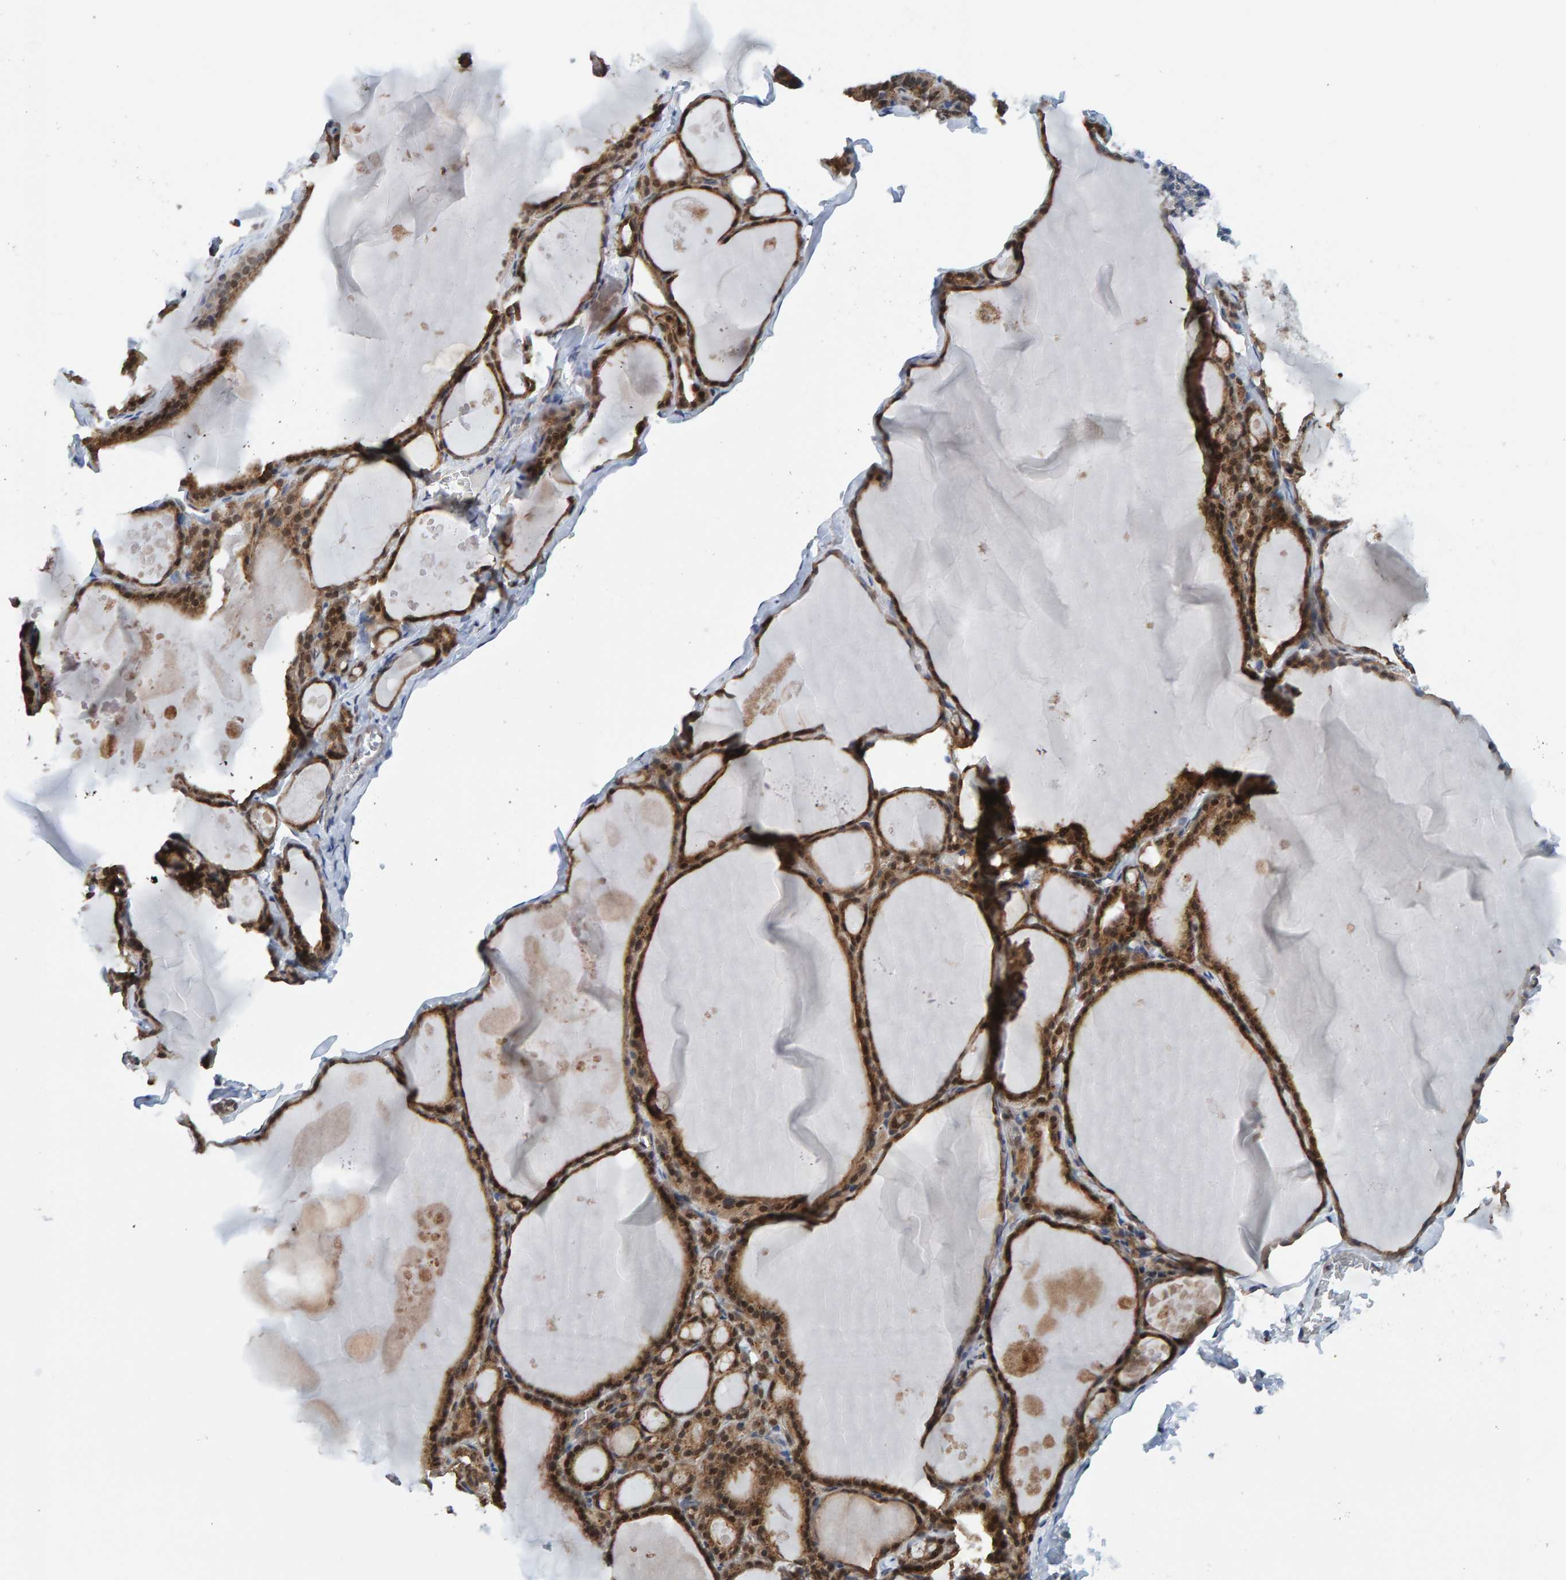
{"staining": {"intensity": "moderate", "quantity": ">75%", "location": "cytoplasmic/membranous,nuclear"}, "tissue": "thyroid gland", "cell_type": "Glandular cells", "image_type": "normal", "snomed": [{"axis": "morphology", "description": "Normal tissue, NOS"}, {"axis": "topography", "description": "Thyroid gland"}], "caption": "The immunohistochemical stain labels moderate cytoplasmic/membranous,nuclear staining in glandular cells of unremarkable thyroid gland. Immunohistochemistry (ihc) stains the protein in brown and the nuclei are stained blue.", "gene": "SCRN2", "patient": {"sex": "male", "age": 56}}